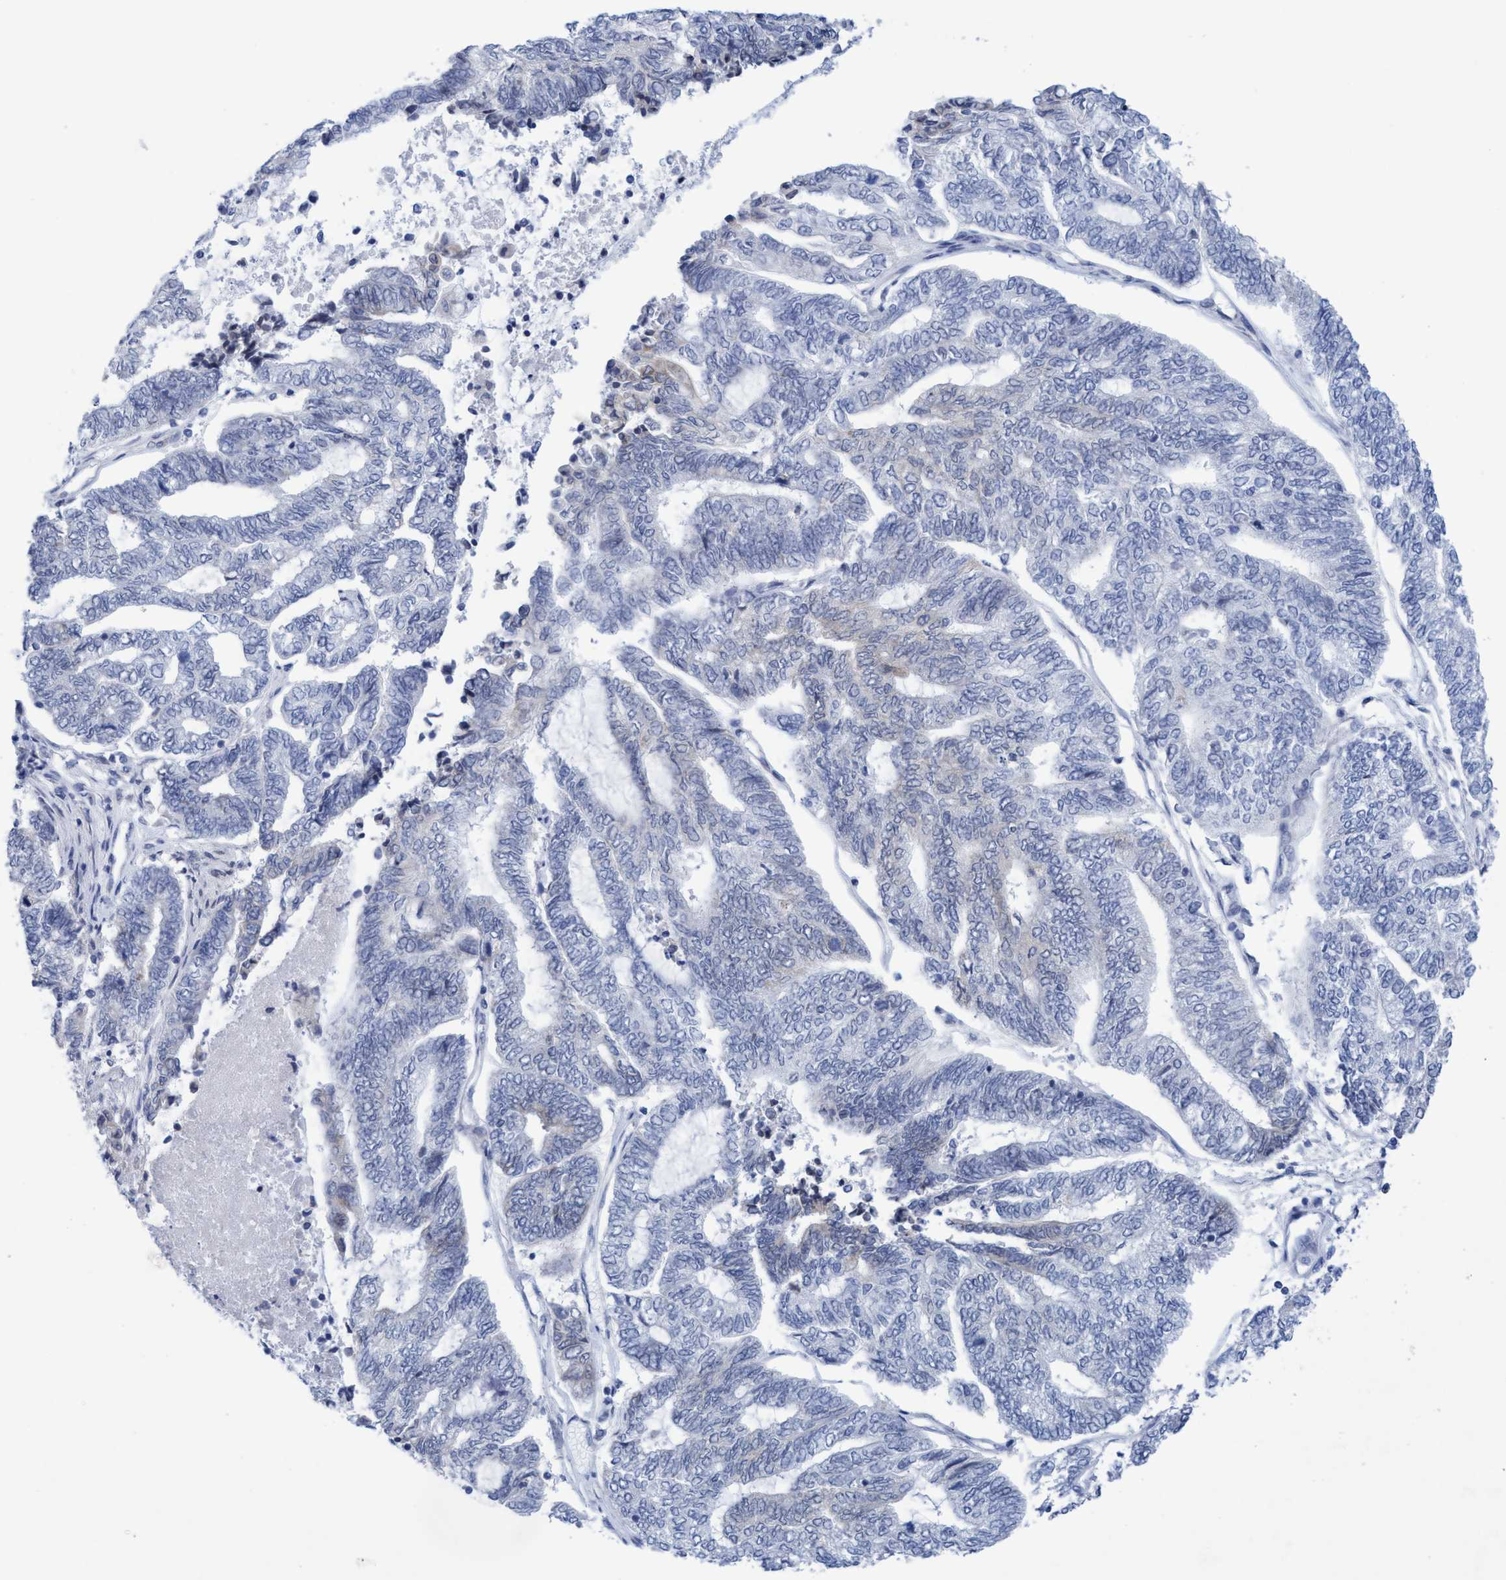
{"staining": {"intensity": "negative", "quantity": "none", "location": "none"}, "tissue": "endometrial cancer", "cell_type": "Tumor cells", "image_type": "cancer", "snomed": [{"axis": "morphology", "description": "Adenocarcinoma, NOS"}, {"axis": "topography", "description": "Uterus"}, {"axis": "topography", "description": "Endometrium"}], "caption": "This is an immunohistochemistry image of endometrial cancer. There is no positivity in tumor cells.", "gene": "RSAD1", "patient": {"sex": "female", "age": 70}}